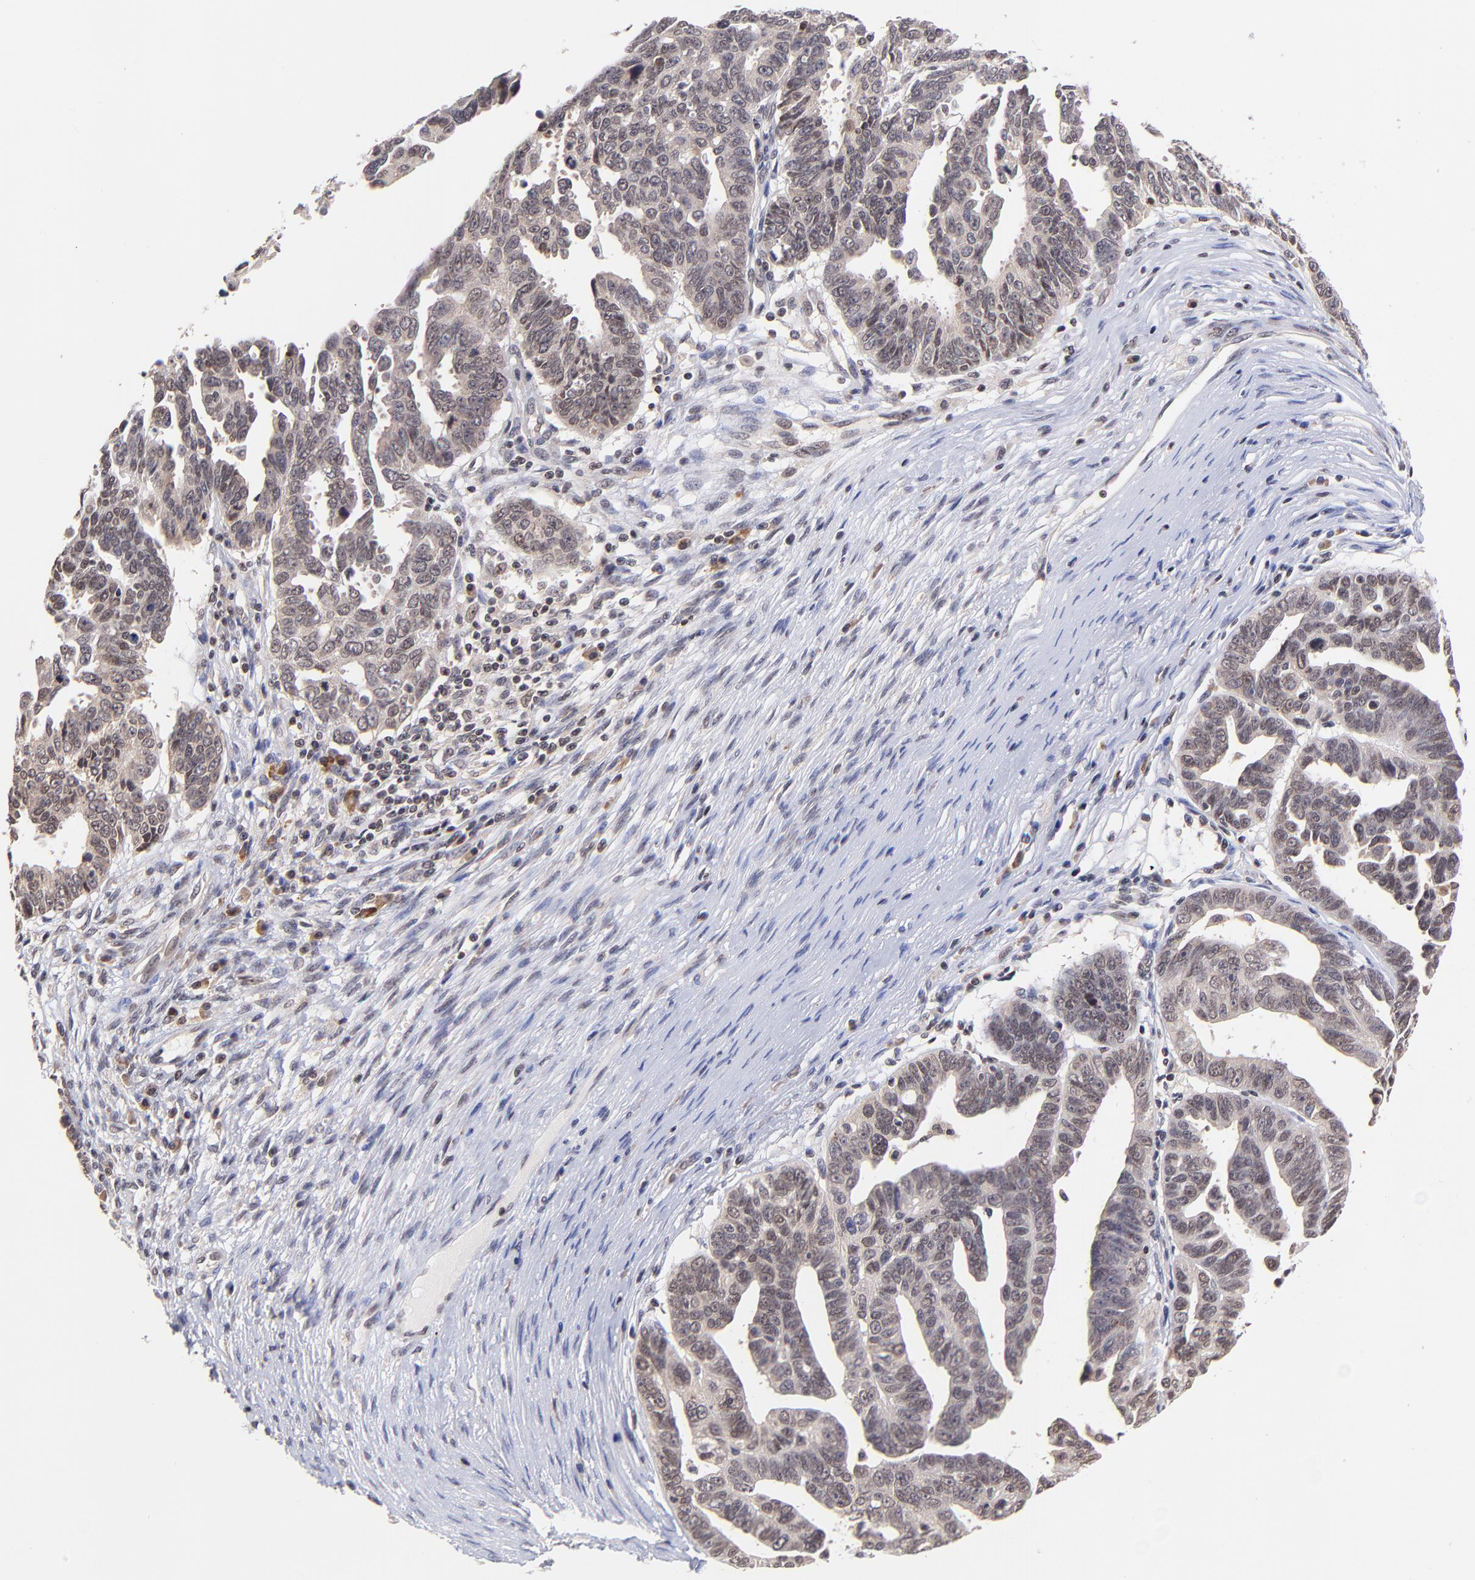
{"staining": {"intensity": "moderate", "quantity": "<25%", "location": "cytoplasmic/membranous,nuclear"}, "tissue": "ovarian cancer", "cell_type": "Tumor cells", "image_type": "cancer", "snomed": [{"axis": "morphology", "description": "Carcinoma, endometroid"}, {"axis": "morphology", "description": "Cystadenocarcinoma, serous, NOS"}, {"axis": "topography", "description": "Ovary"}], "caption": "Ovarian endometroid carcinoma tissue exhibits moderate cytoplasmic/membranous and nuclear positivity in about <25% of tumor cells, visualized by immunohistochemistry.", "gene": "WDR25", "patient": {"sex": "female", "age": 45}}